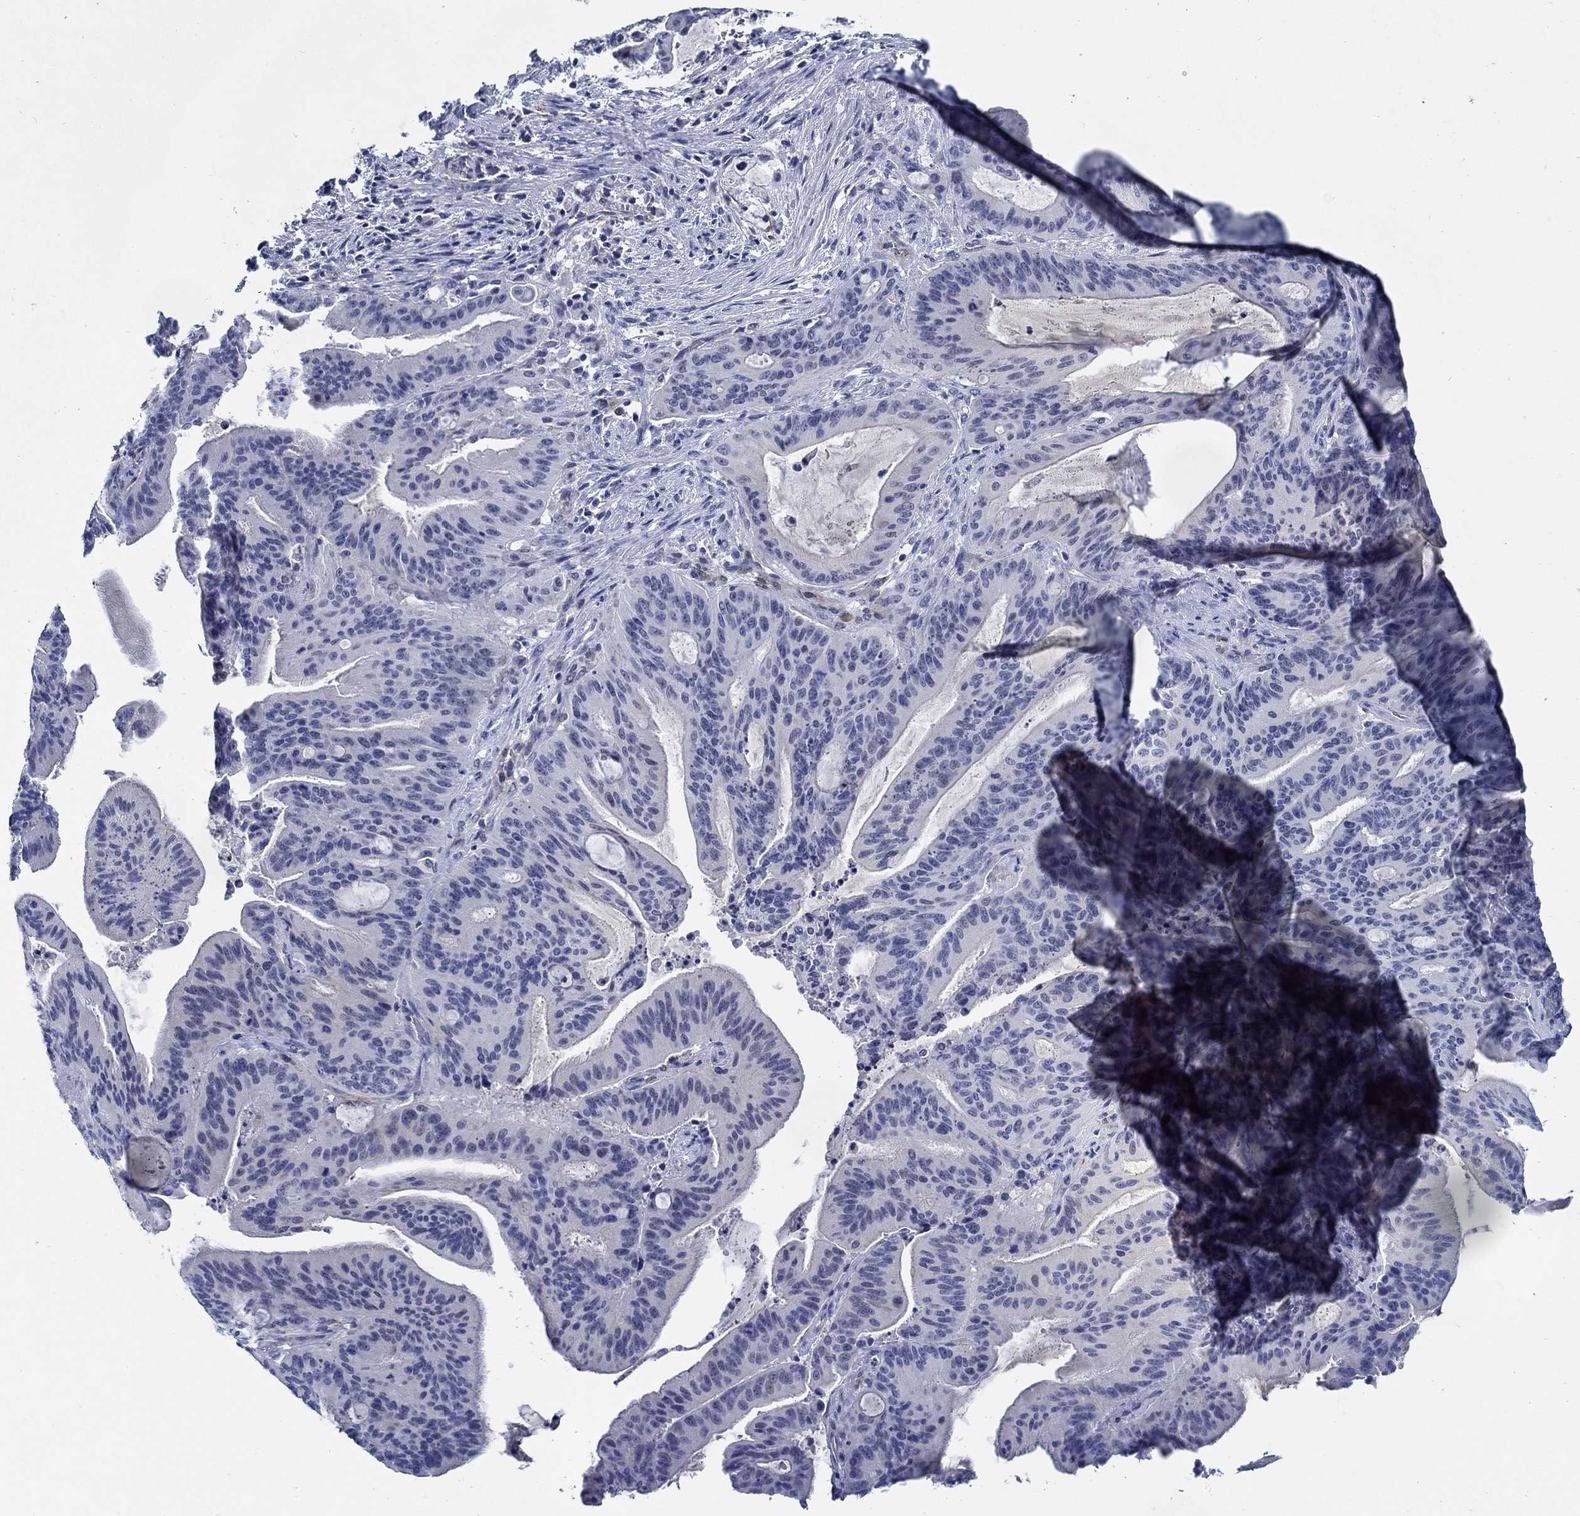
{"staining": {"intensity": "negative", "quantity": "none", "location": "none"}, "tissue": "liver cancer", "cell_type": "Tumor cells", "image_type": "cancer", "snomed": [{"axis": "morphology", "description": "Cholangiocarcinoma"}, {"axis": "topography", "description": "Liver"}], "caption": "High power microscopy micrograph of an IHC histopathology image of liver cancer (cholangiocarcinoma), revealing no significant staining in tumor cells.", "gene": "MC2R", "patient": {"sex": "female", "age": 73}}